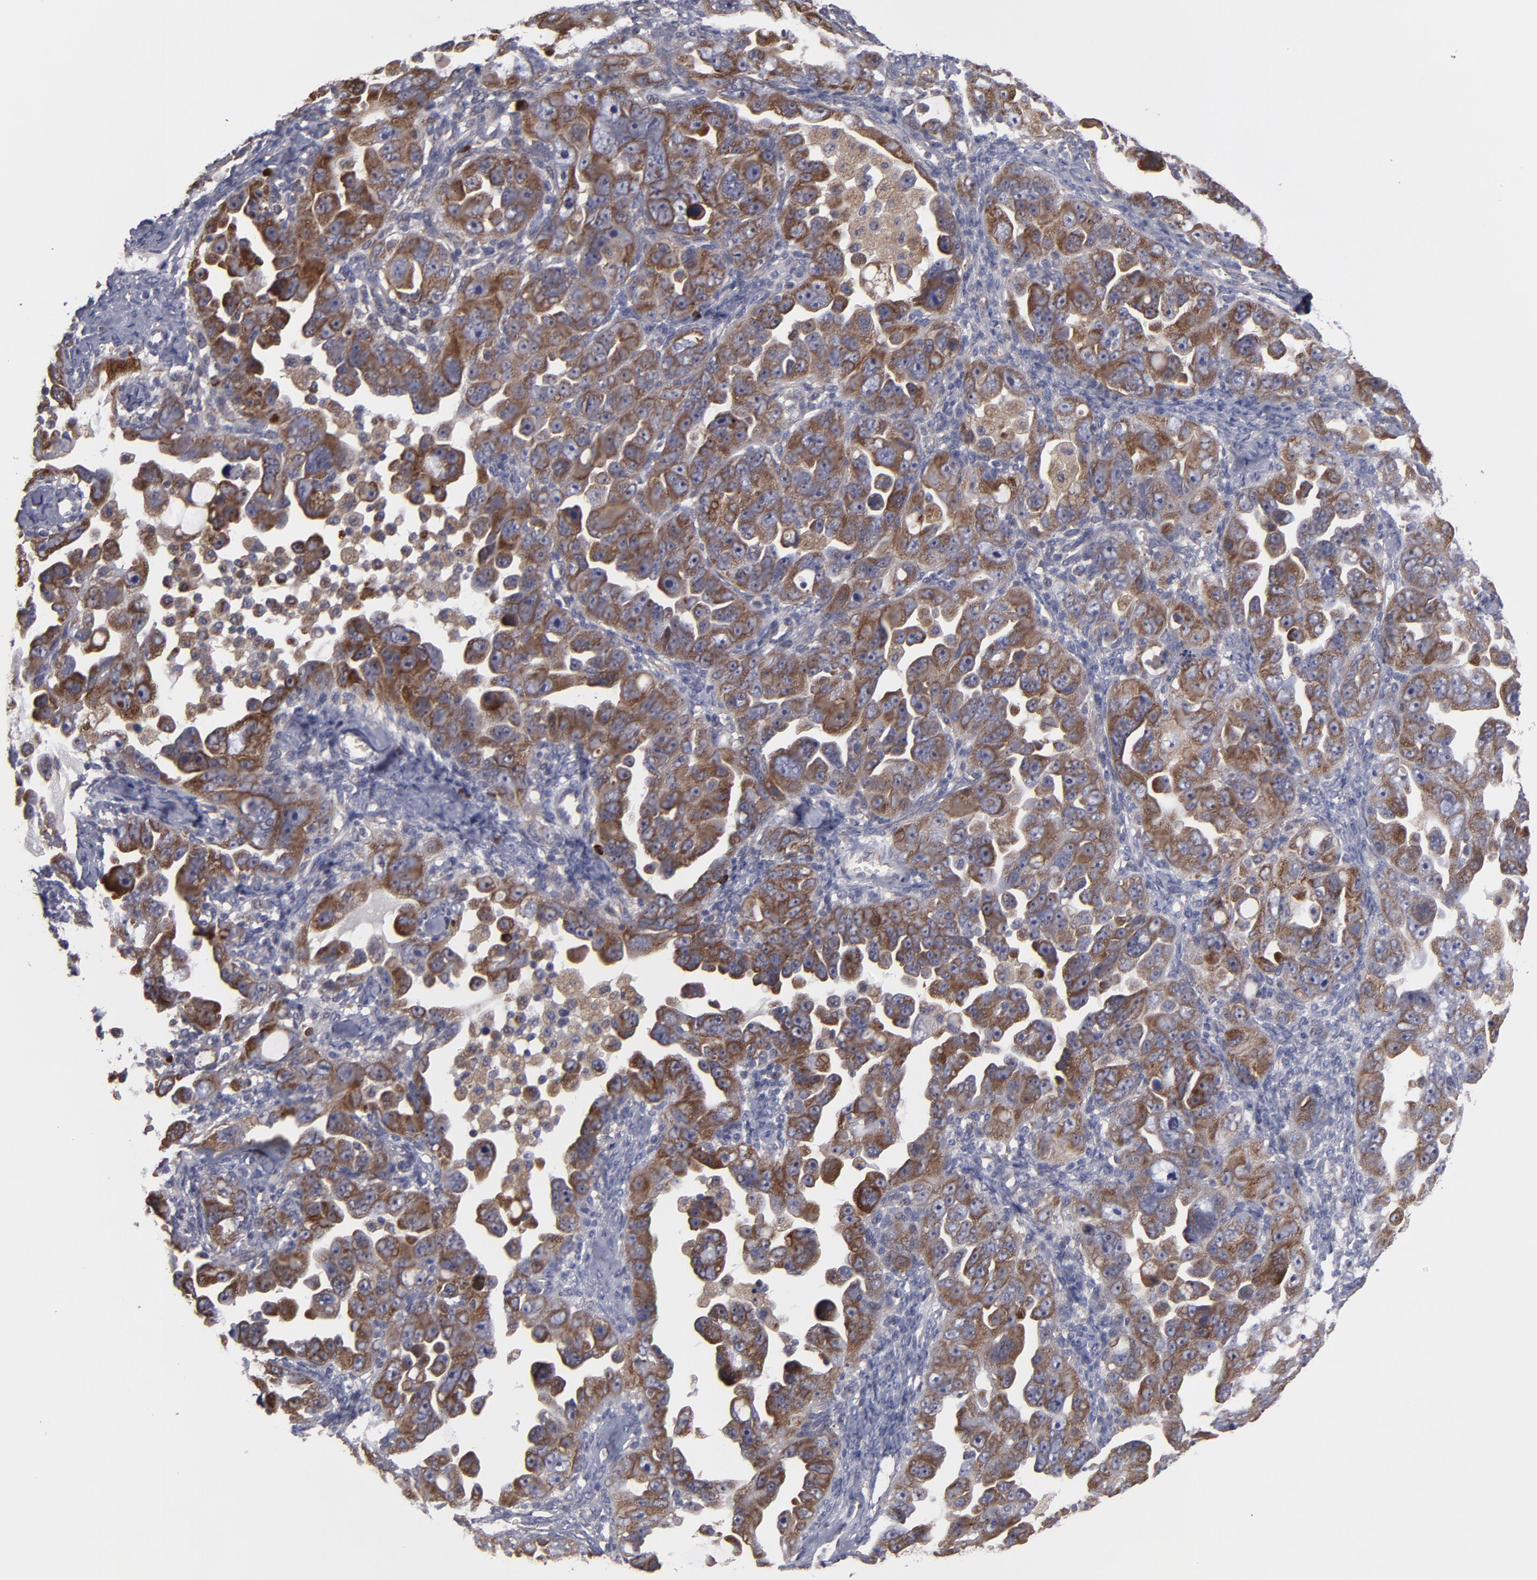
{"staining": {"intensity": "moderate", "quantity": ">75%", "location": "cytoplasmic/membranous"}, "tissue": "ovarian cancer", "cell_type": "Tumor cells", "image_type": "cancer", "snomed": [{"axis": "morphology", "description": "Cystadenocarcinoma, serous, NOS"}, {"axis": "topography", "description": "Ovary"}], "caption": "DAB immunohistochemical staining of human serous cystadenocarcinoma (ovarian) exhibits moderate cytoplasmic/membranous protein staining in about >75% of tumor cells. The staining is performed using DAB brown chromogen to label protein expression. The nuclei are counter-stained blue using hematoxylin.", "gene": "SND1", "patient": {"sex": "female", "age": 66}}